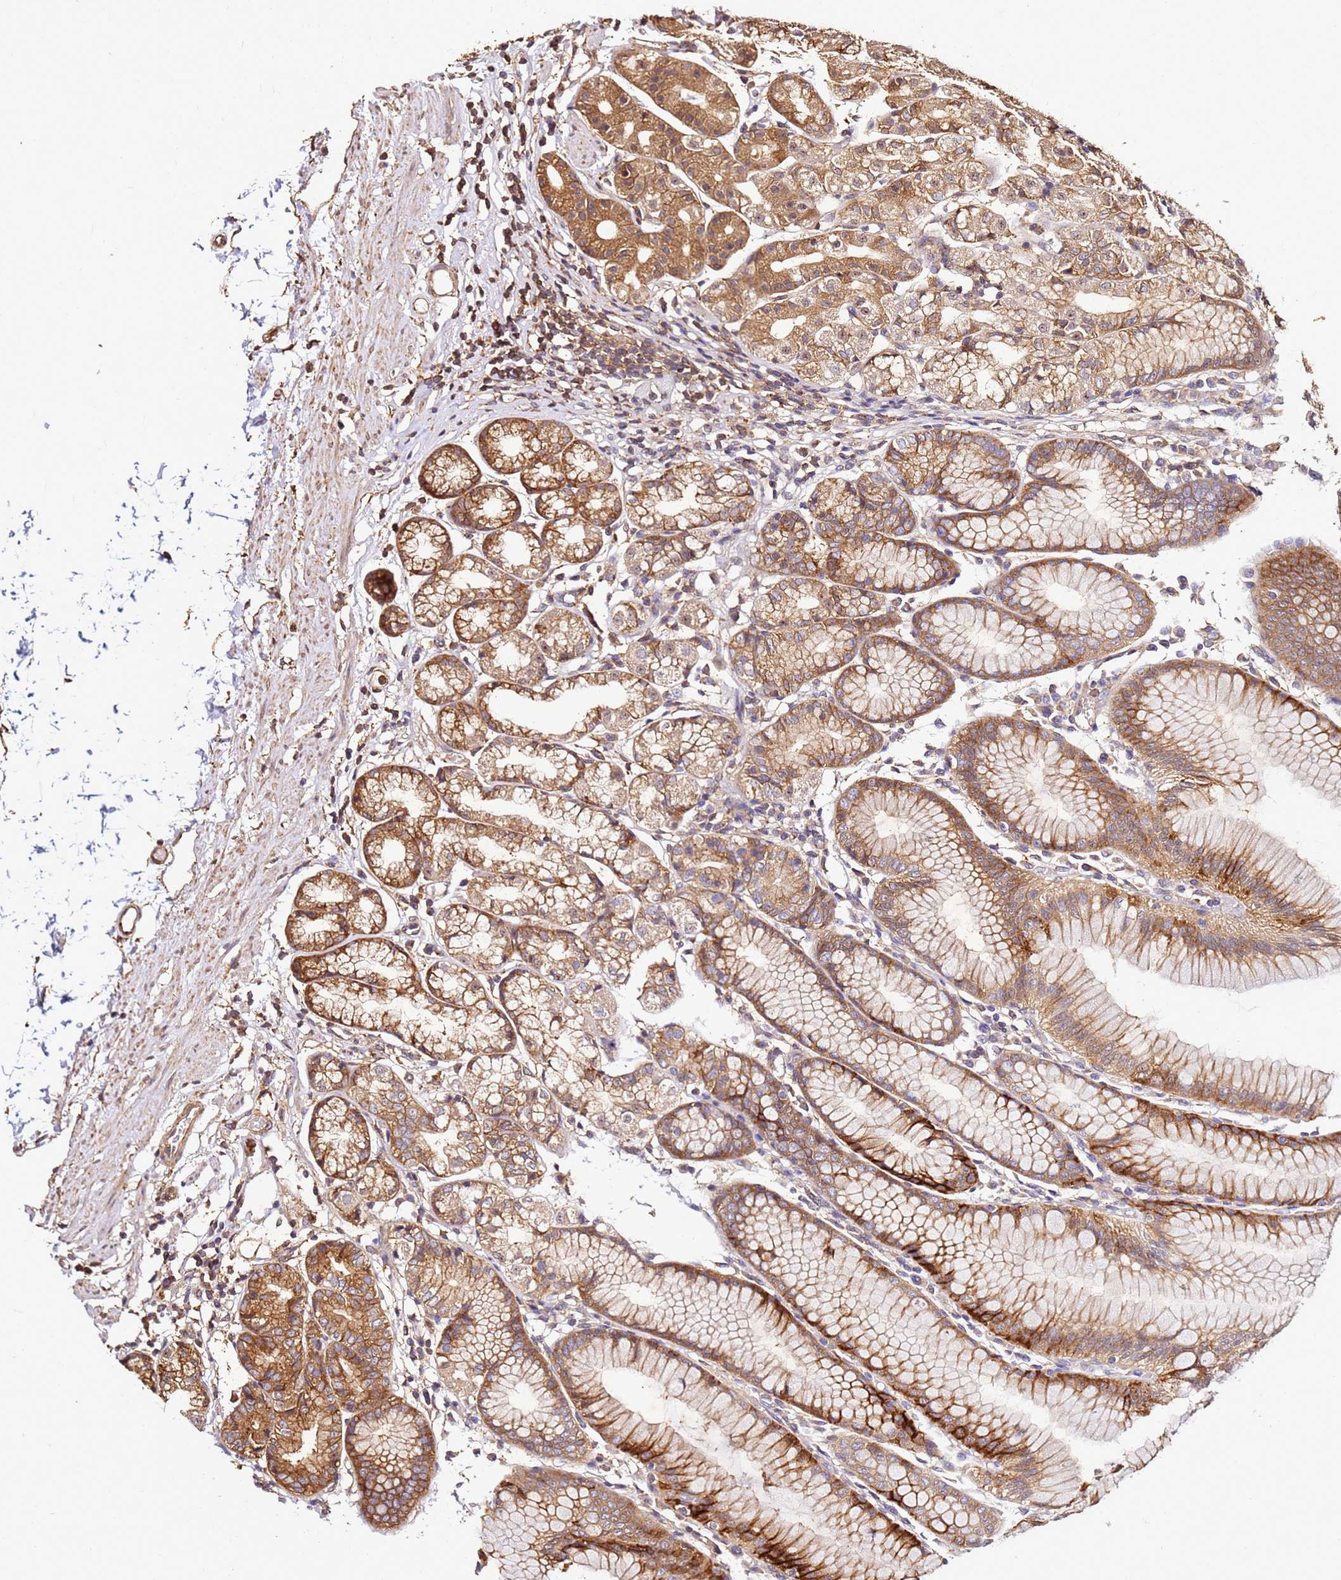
{"staining": {"intensity": "moderate", "quantity": ">75%", "location": "cytoplasmic/membranous"}, "tissue": "stomach", "cell_type": "Glandular cells", "image_type": "normal", "snomed": [{"axis": "morphology", "description": "Normal tissue, NOS"}, {"axis": "topography", "description": "Stomach"}], "caption": "An image of stomach stained for a protein reveals moderate cytoplasmic/membranous brown staining in glandular cells. (DAB IHC, brown staining for protein, blue staining for nuclei).", "gene": "DVL3", "patient": {"sex": "female", "age": 57}}